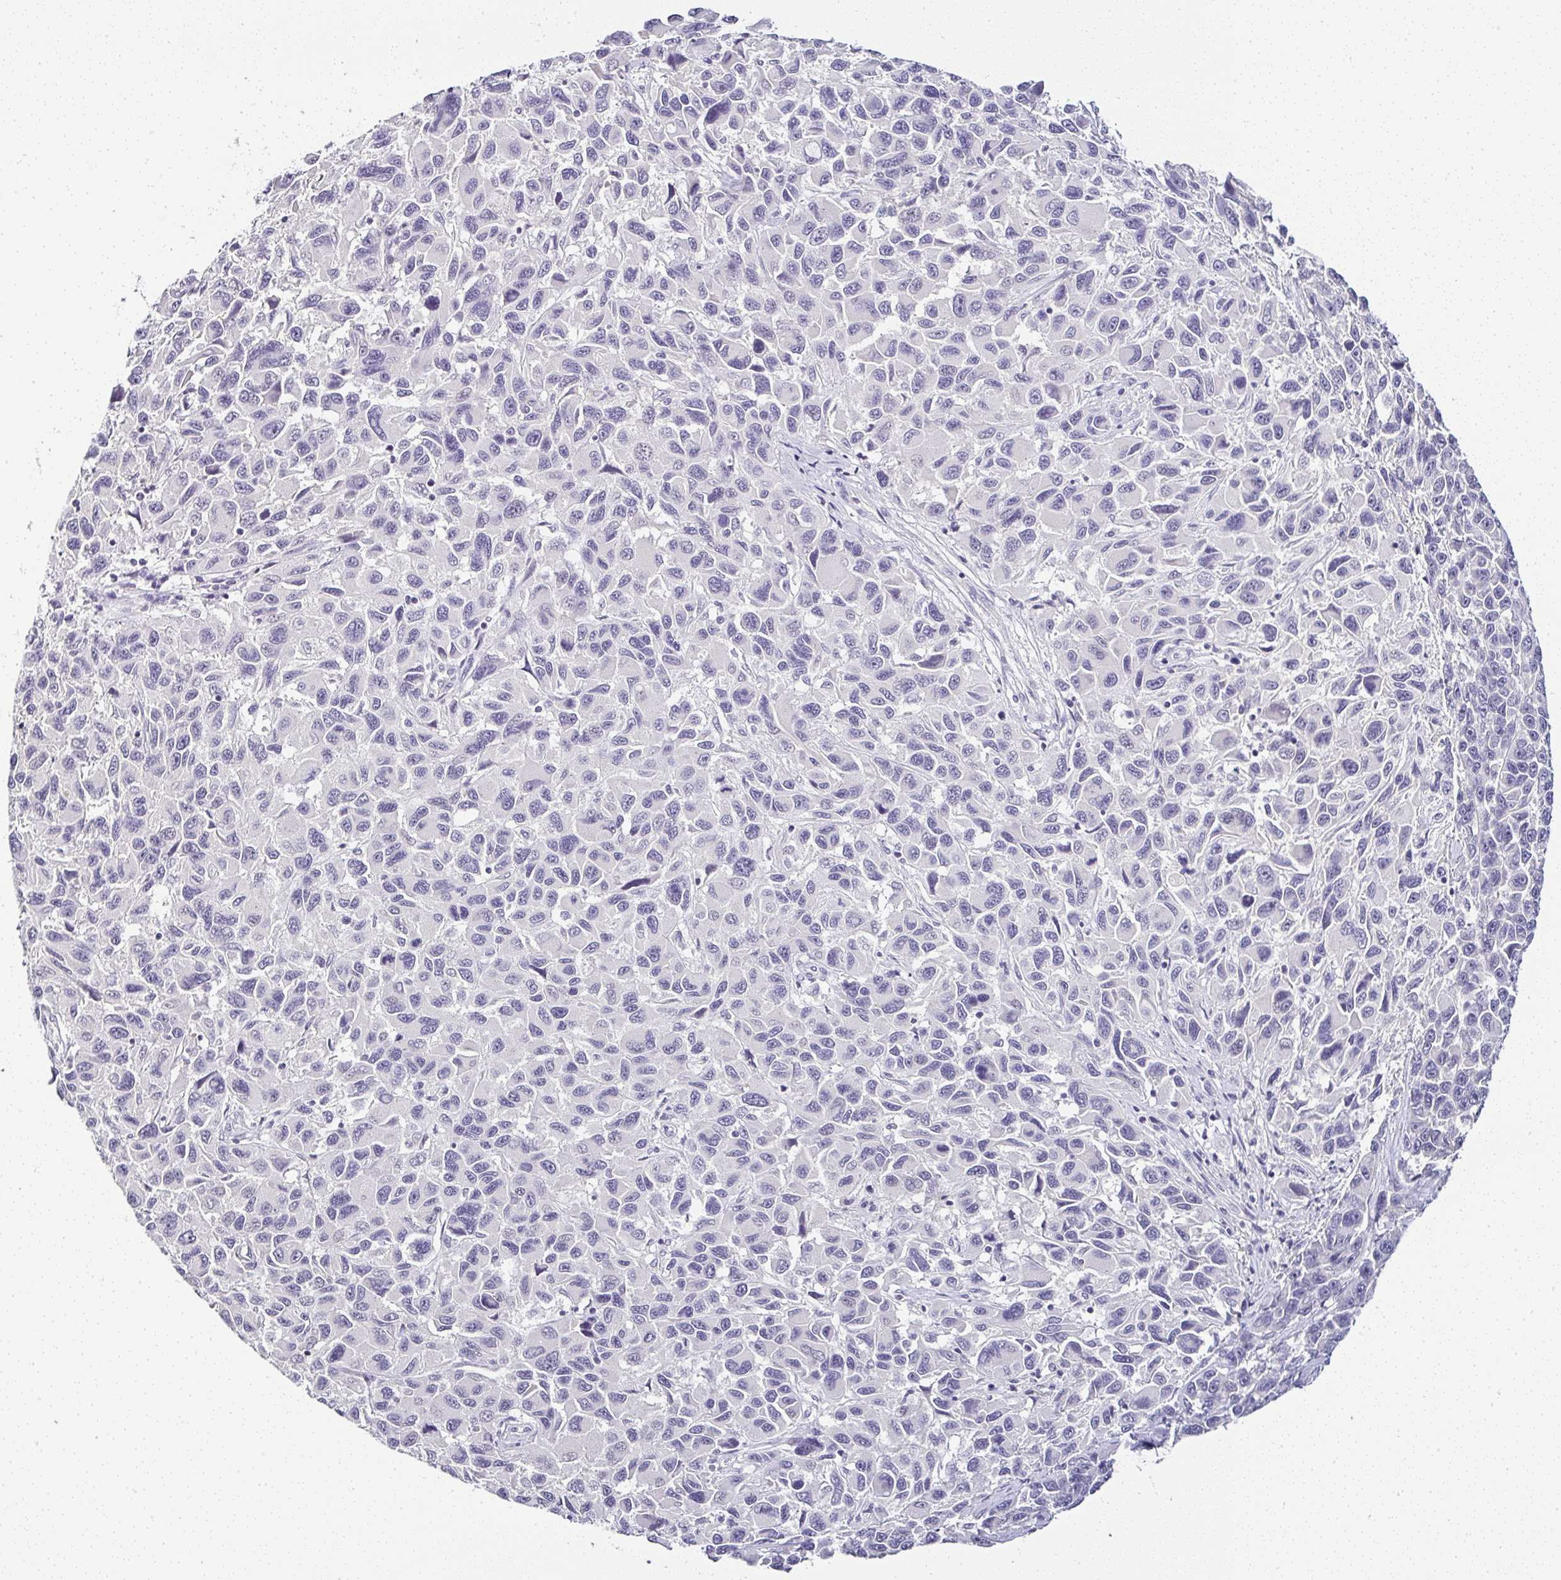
{"staining": {"intensity": "negative", "quantity": "none", "location": "none"}, "tissue": "melanoma", "cell_type": "Tumor cells", "image_type": "cancer", "snomed": [{"axis": "morphology", "description": "Malignant melanoma, NOS"}, {"axis": "topography", "description": "Skin"}], "caption": "Immunohistochemical staining of human malignant melanoma displays no significant staining in tumor cells.", "gene": "SERPINB3", "patient": {"sex": "male", "age": 53}}